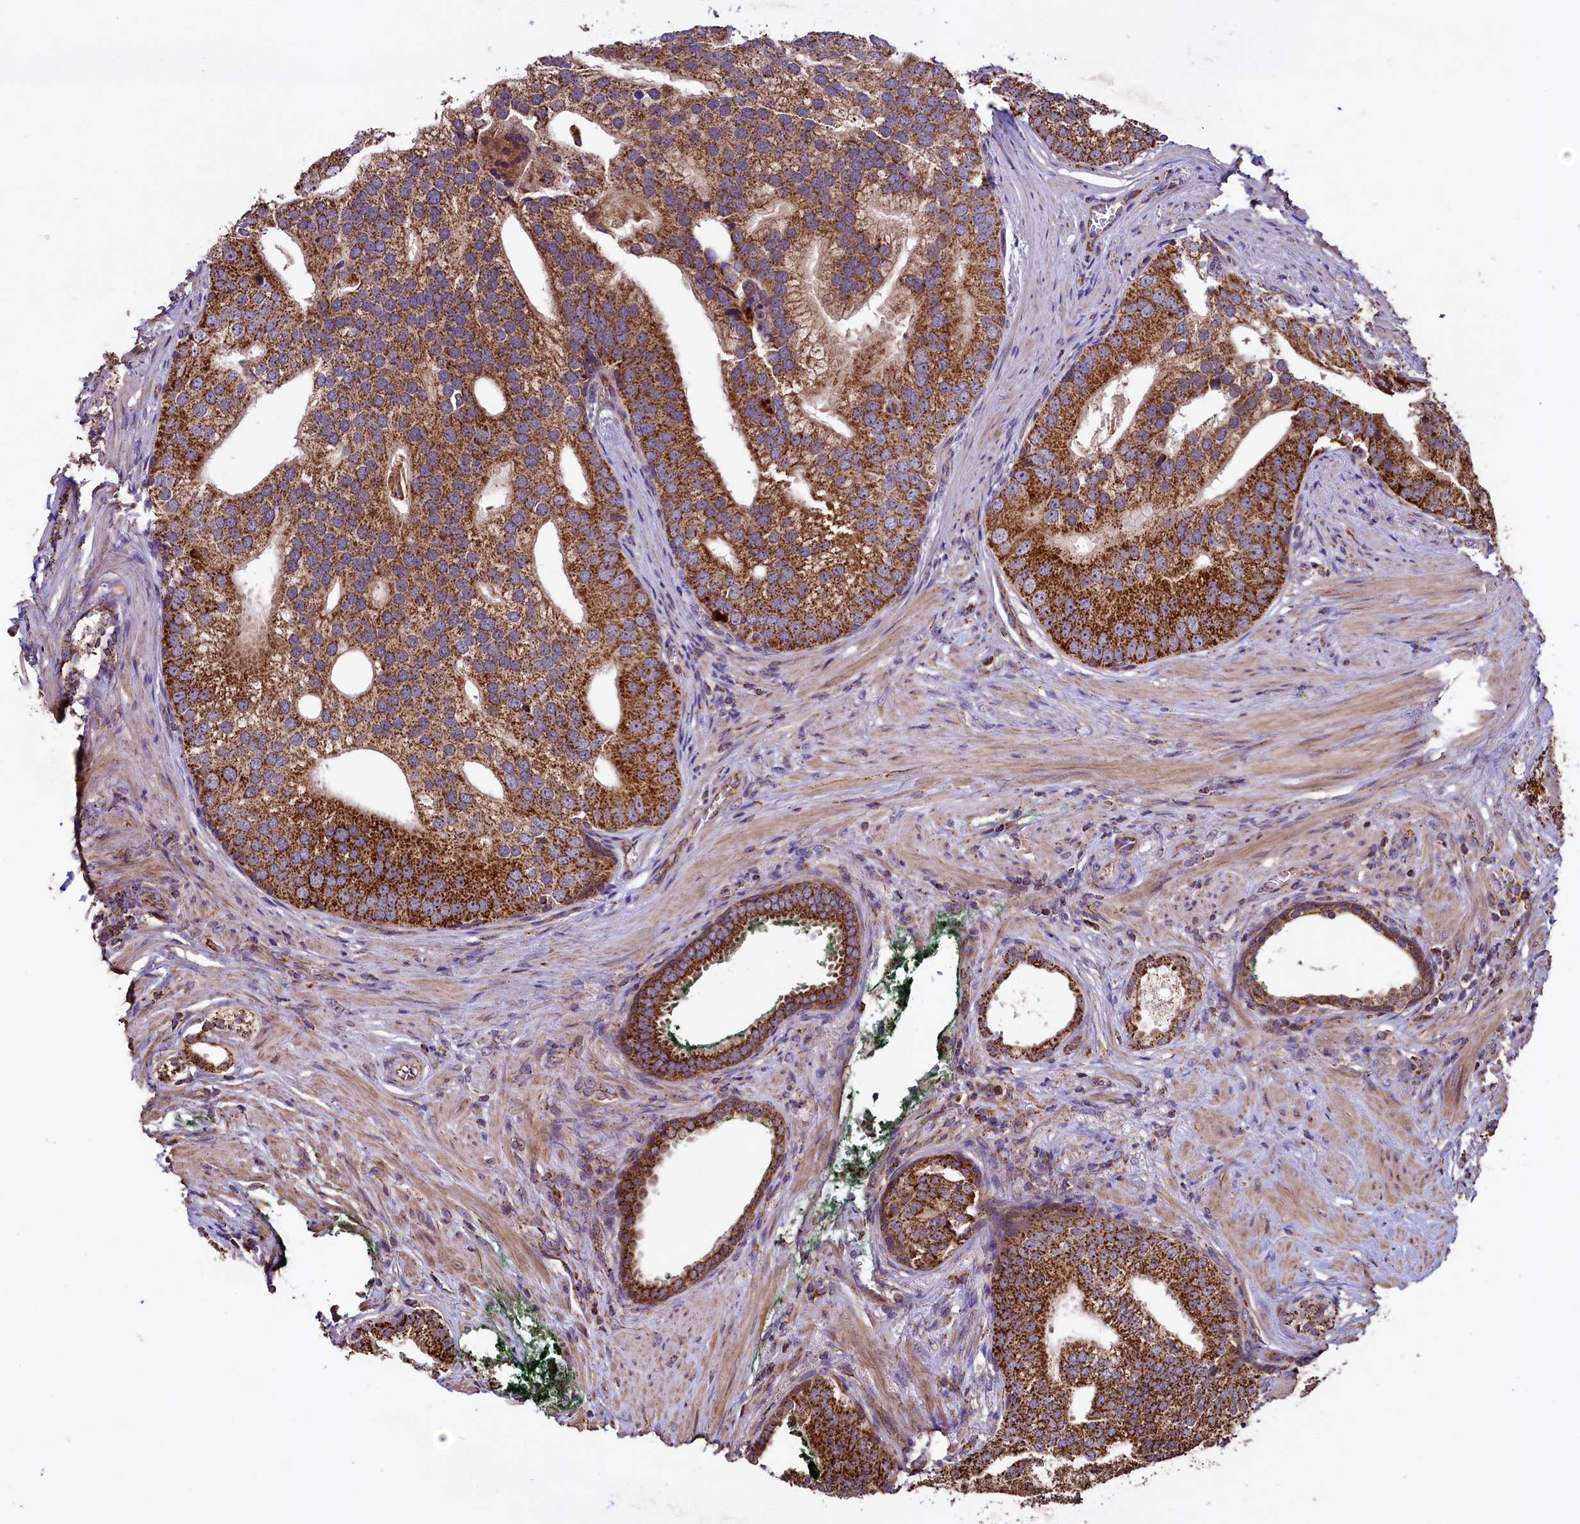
{"staining": {"intensity": "strong", "quantity": ">75%", "location": "cytoplasmic/membranous"}, "tissue": "prostate cancer", "cell_type": "Tumor cells", "image_type": "cancer", "snomed": [{"axis": "morphology", "description": "Adenocarcinoma, Low grade"}, {"axis": "topography", "description": "Prostate"}], "caption": "Prostate cancer tissue demonstrates strong cytoplasmic/membranous staining in approximately >75% of tumor cells", "gene": "STARD5", "patient": {"sex": "male", "age": 71}}